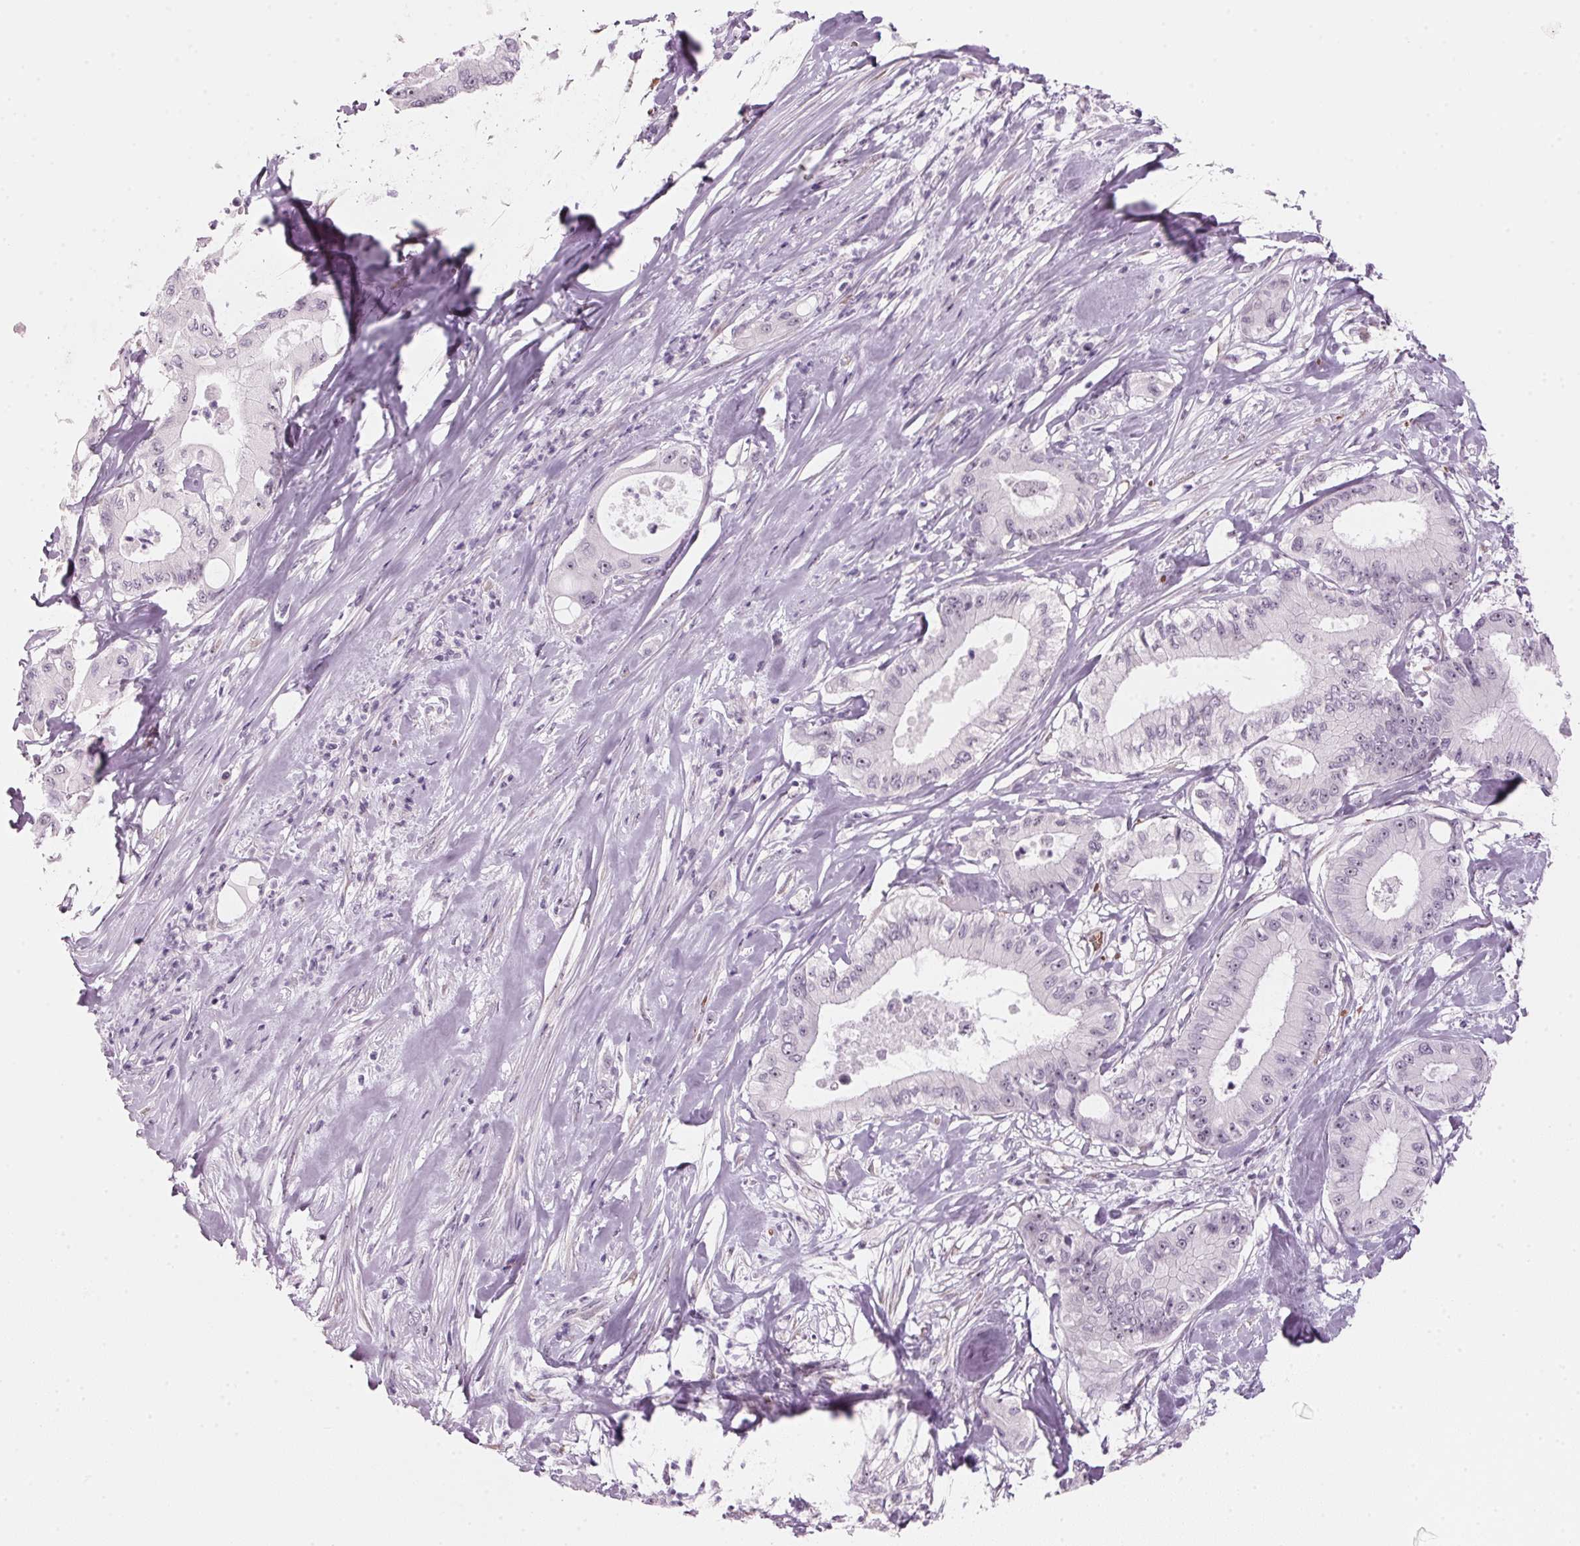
{"staining": {"intensity": "weak", "quantity": "<25%", "location": "nuclear"}, "tissue": "pancreatic cancer", "cell_type": "Tumor cells", "image_type": "cancer", "snomed": [{"axis": "morphology", "description": "Adenocarcinoma, NOS"}, {"axis": "topography", "description": "Pancreas"}], "caption": "The photomicrograph displays no significant positivity in tumor cells of adenocarcinoma (pancreatic).", "gene": "DNTTIP2", "patient": {"sex": "male", "age": 71}}